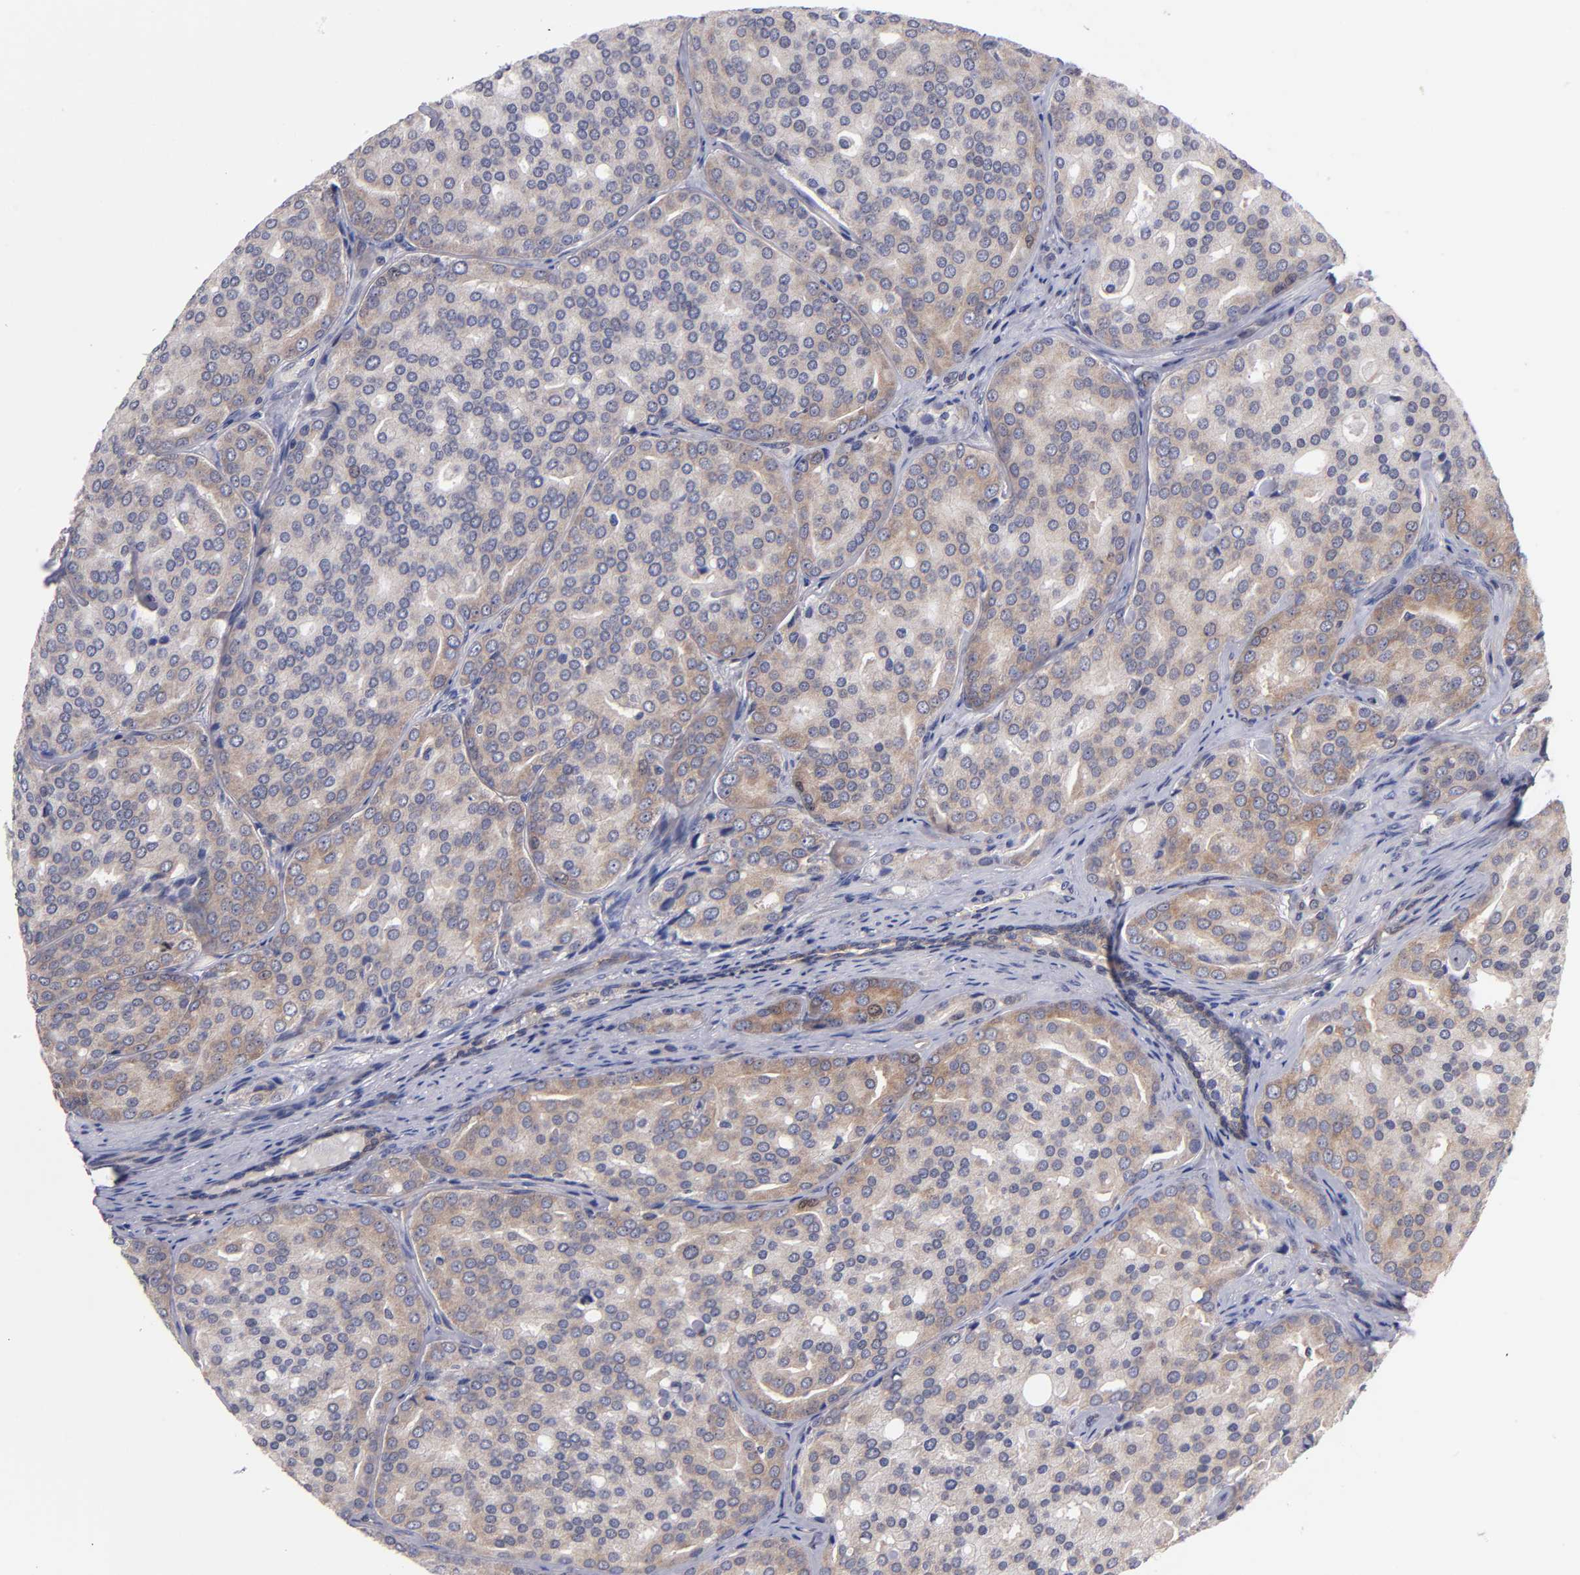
{"staining": {"intensity": "weak", "quantity": ">75%", "location": "cytoplasmic/membranous"}, "tissue": "prostate cancer", "cell_type": "Tumor cells", "image_type": "cancer", "snomed": [{"axis": "morphology", "description": "Adenocarcinoma, High grade"}, {"axis": "topography", "description": "Prostate"}], "caption": "Adenocarcinoma (high-grade) (prostate) was stained to show a protein in brown. There is low levels of weak cytoplasmic/membranous expression in about >75% of tumor cells.", "gene": "EIF3L", "patient": {"sex": "male", "age": 64}}